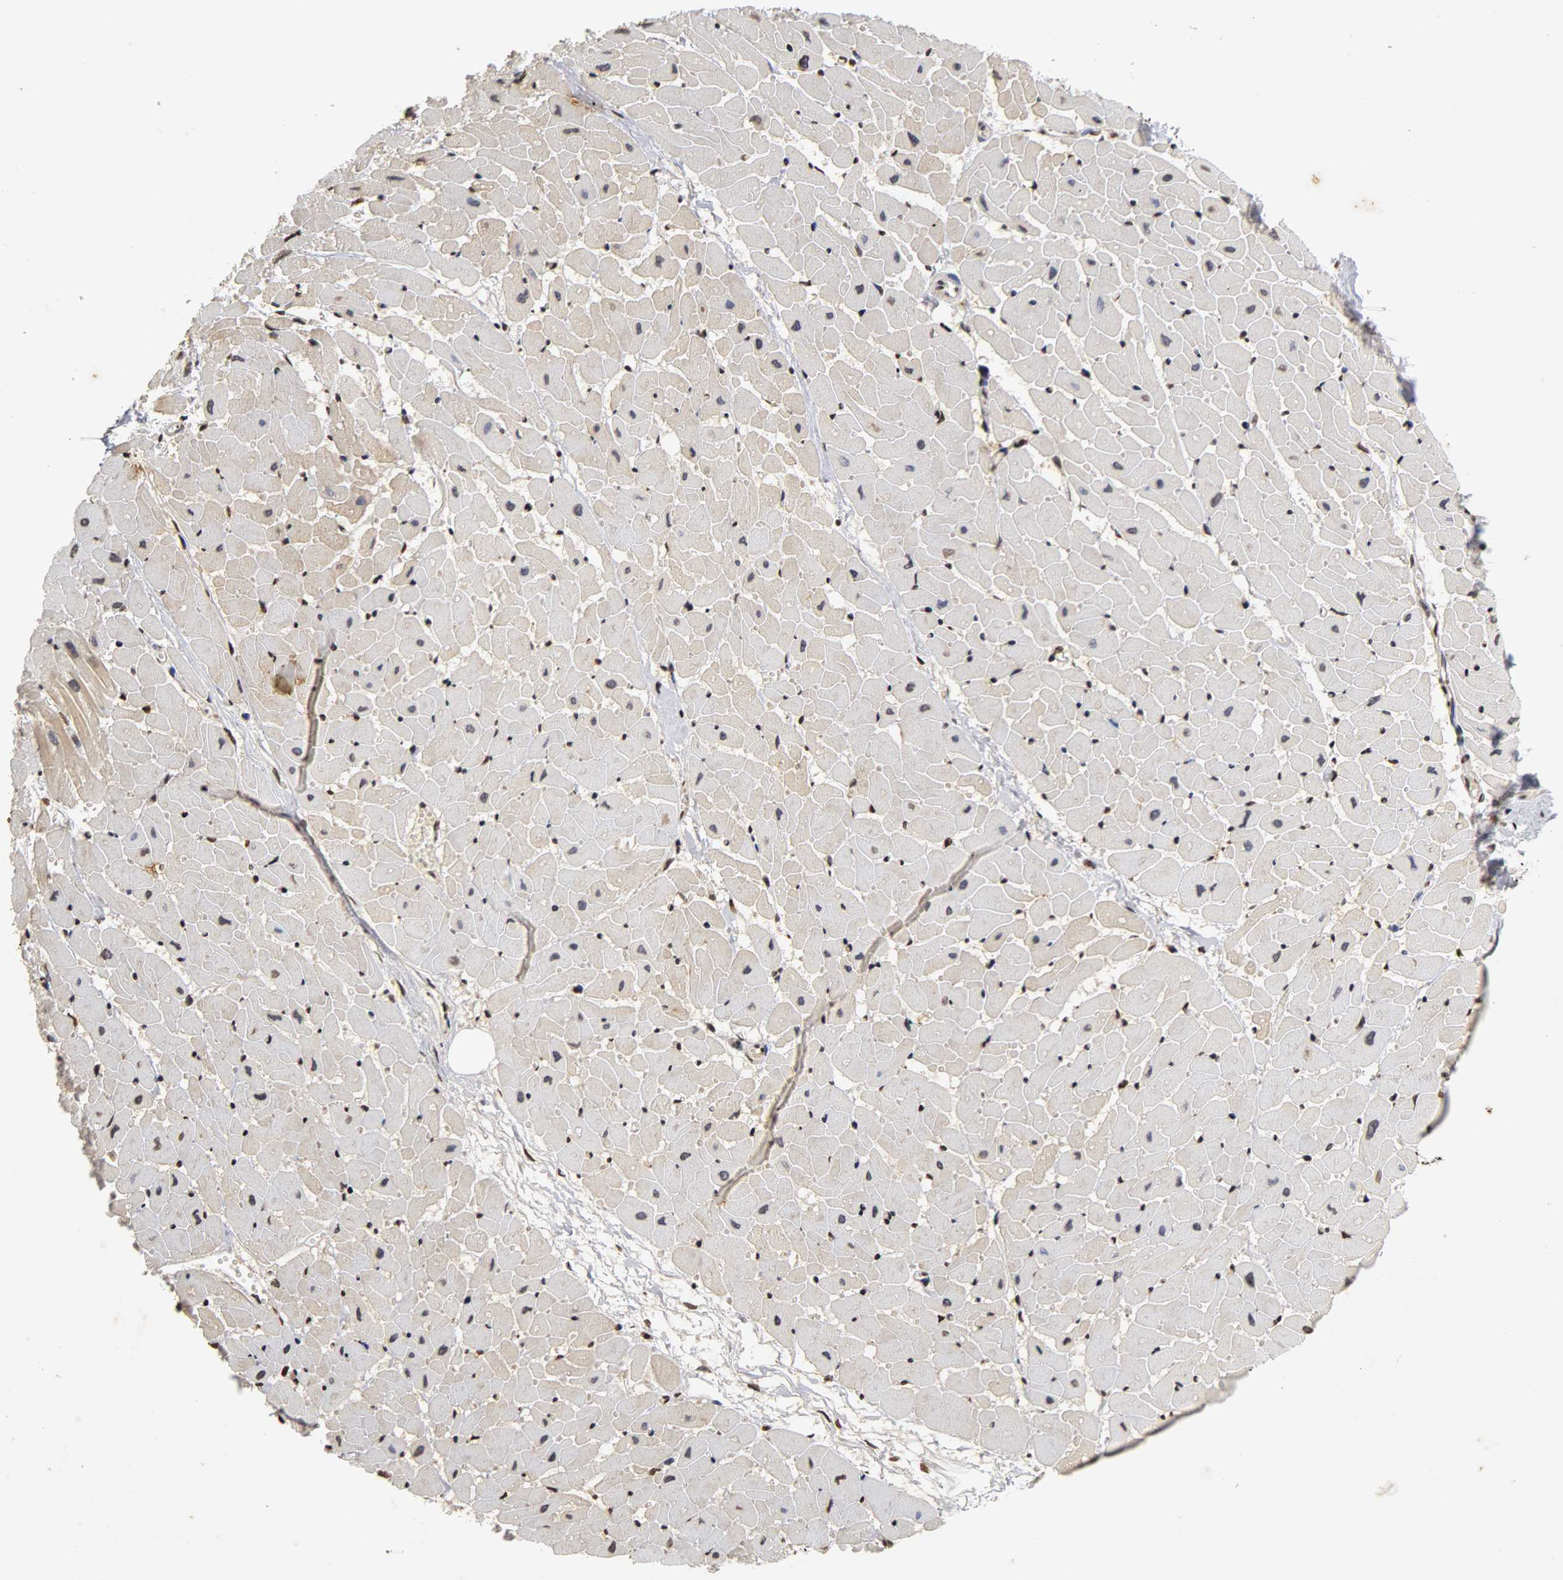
{"staining": {"intensity": "weak", "quantity": "<25%", "location": "cytoplasmic/membranous"}, "tissue": "heart muscle", "cell_type": "Cardiomyocytes", "image_type": "normal", "snomed": [{"axis": "morphology", "description": "Normal tissue, NOS"}, {"axis": "topography", "description": "Heart"}], "caption": "IHC photomicrograph of normal heart muscle stained for a protein (brown), which shows no positivity in cardiomyocytes. (DAB immunohistochemistry (IHC) with hematoxylin counter stain).", "gene": "ERCC2", "patient": {"sex": "female", "age": 19}}